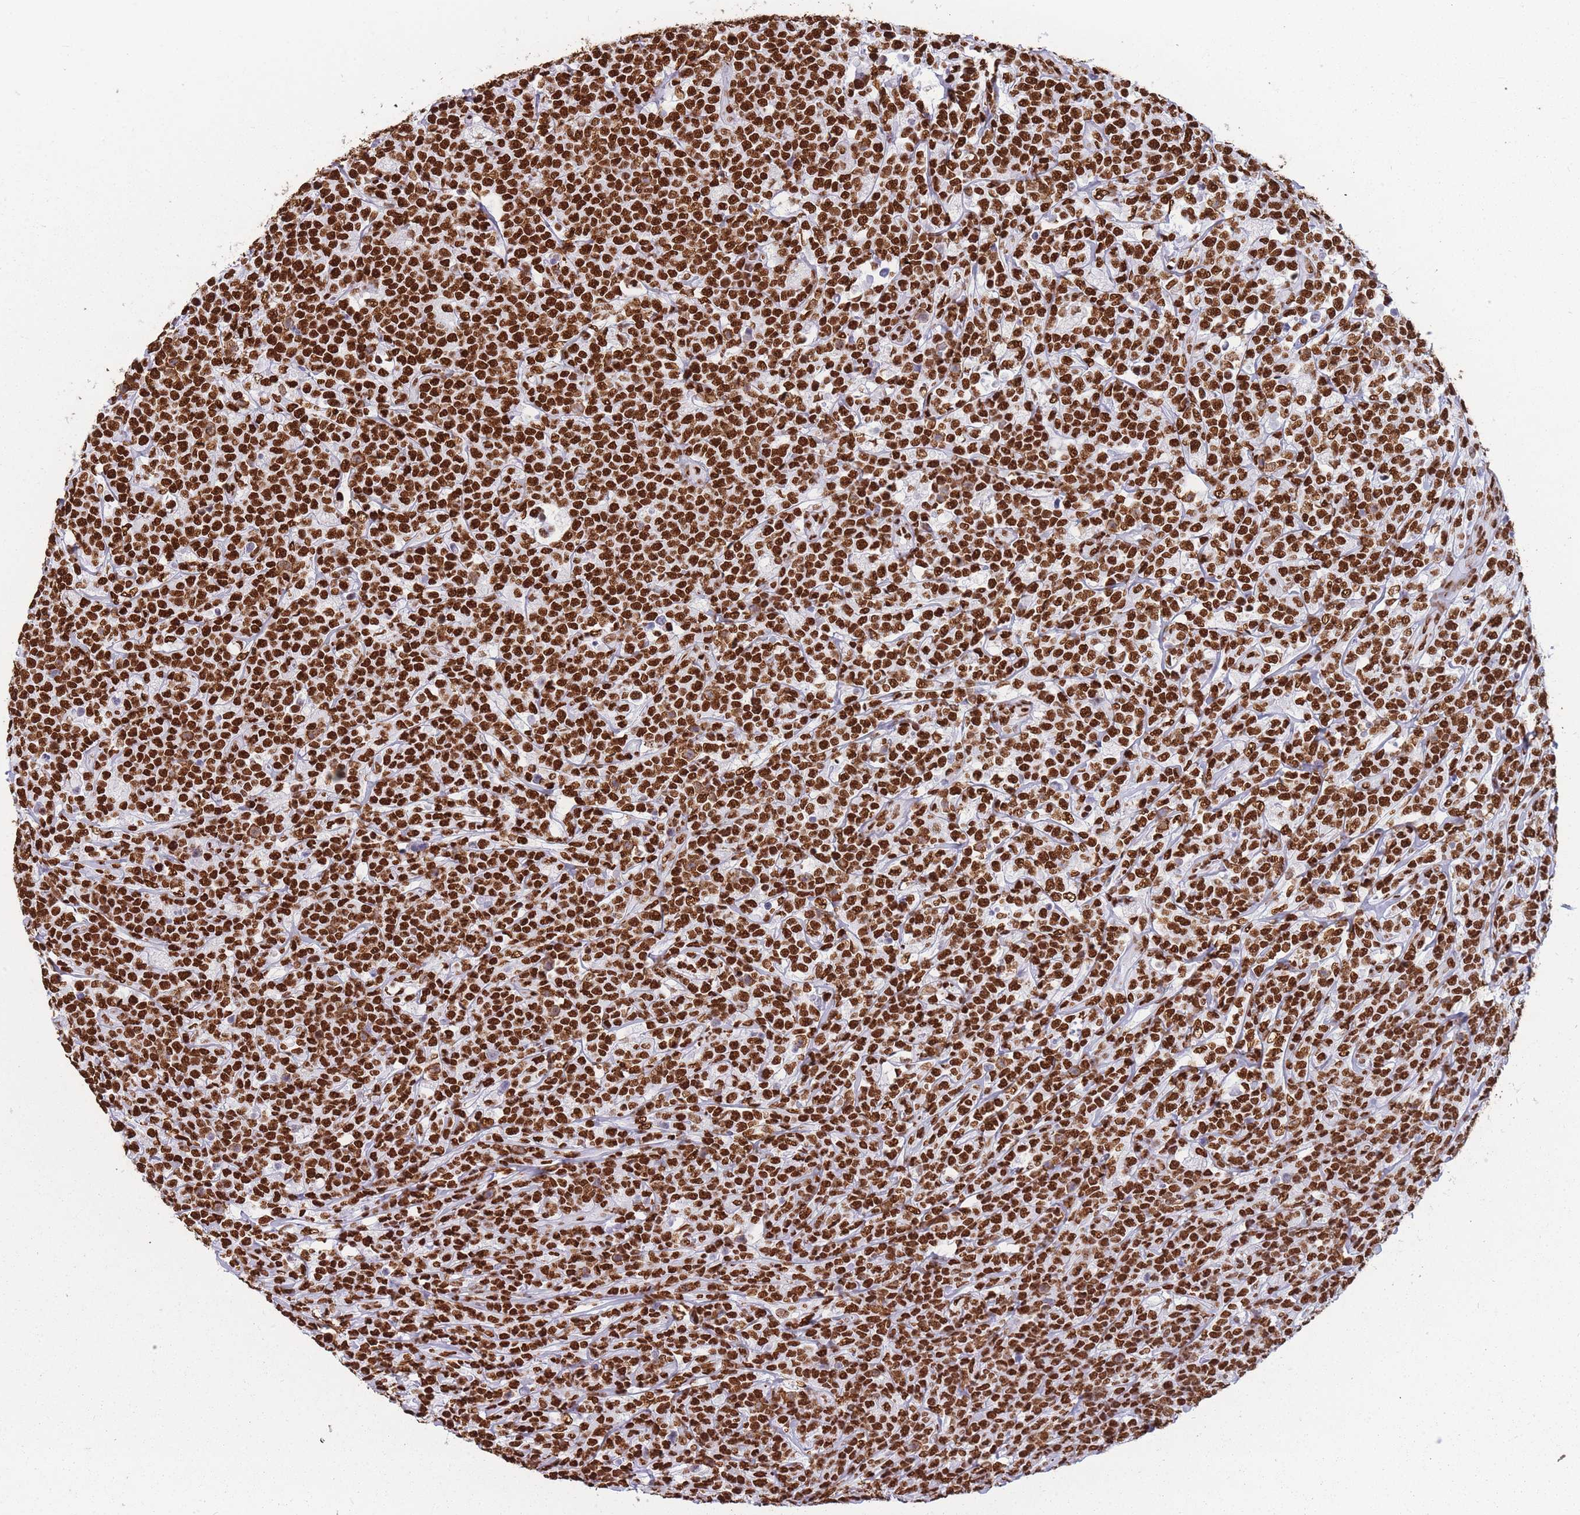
{"staining": {"intensity": "strong", "quantity": ">75%", "location": "nuclear"}, "tissue": "lymphoma", "cell_type": "Tumor cells", "image_type": "cancer", "snomed": [{"axis": "morphology", "description": "Malignant lymphoma, non-Hodgkin's type, High grade"}, {"axis": "topography", "description": "Small intestine"}], "caption": "The photomicrograph demonstrates immunohistochemical staining of lymphoma. There is strong nuclear expression is identified in approximately >75% of tumor cells. (Stains: DAB (3,3'-diaminobenzidine) in brown, nuclei in blue, Microscopy: brightfield microscopy at high magnification).", "gene": "HNRNPUL1", "patient": {"sex": "male", "age": 8}}